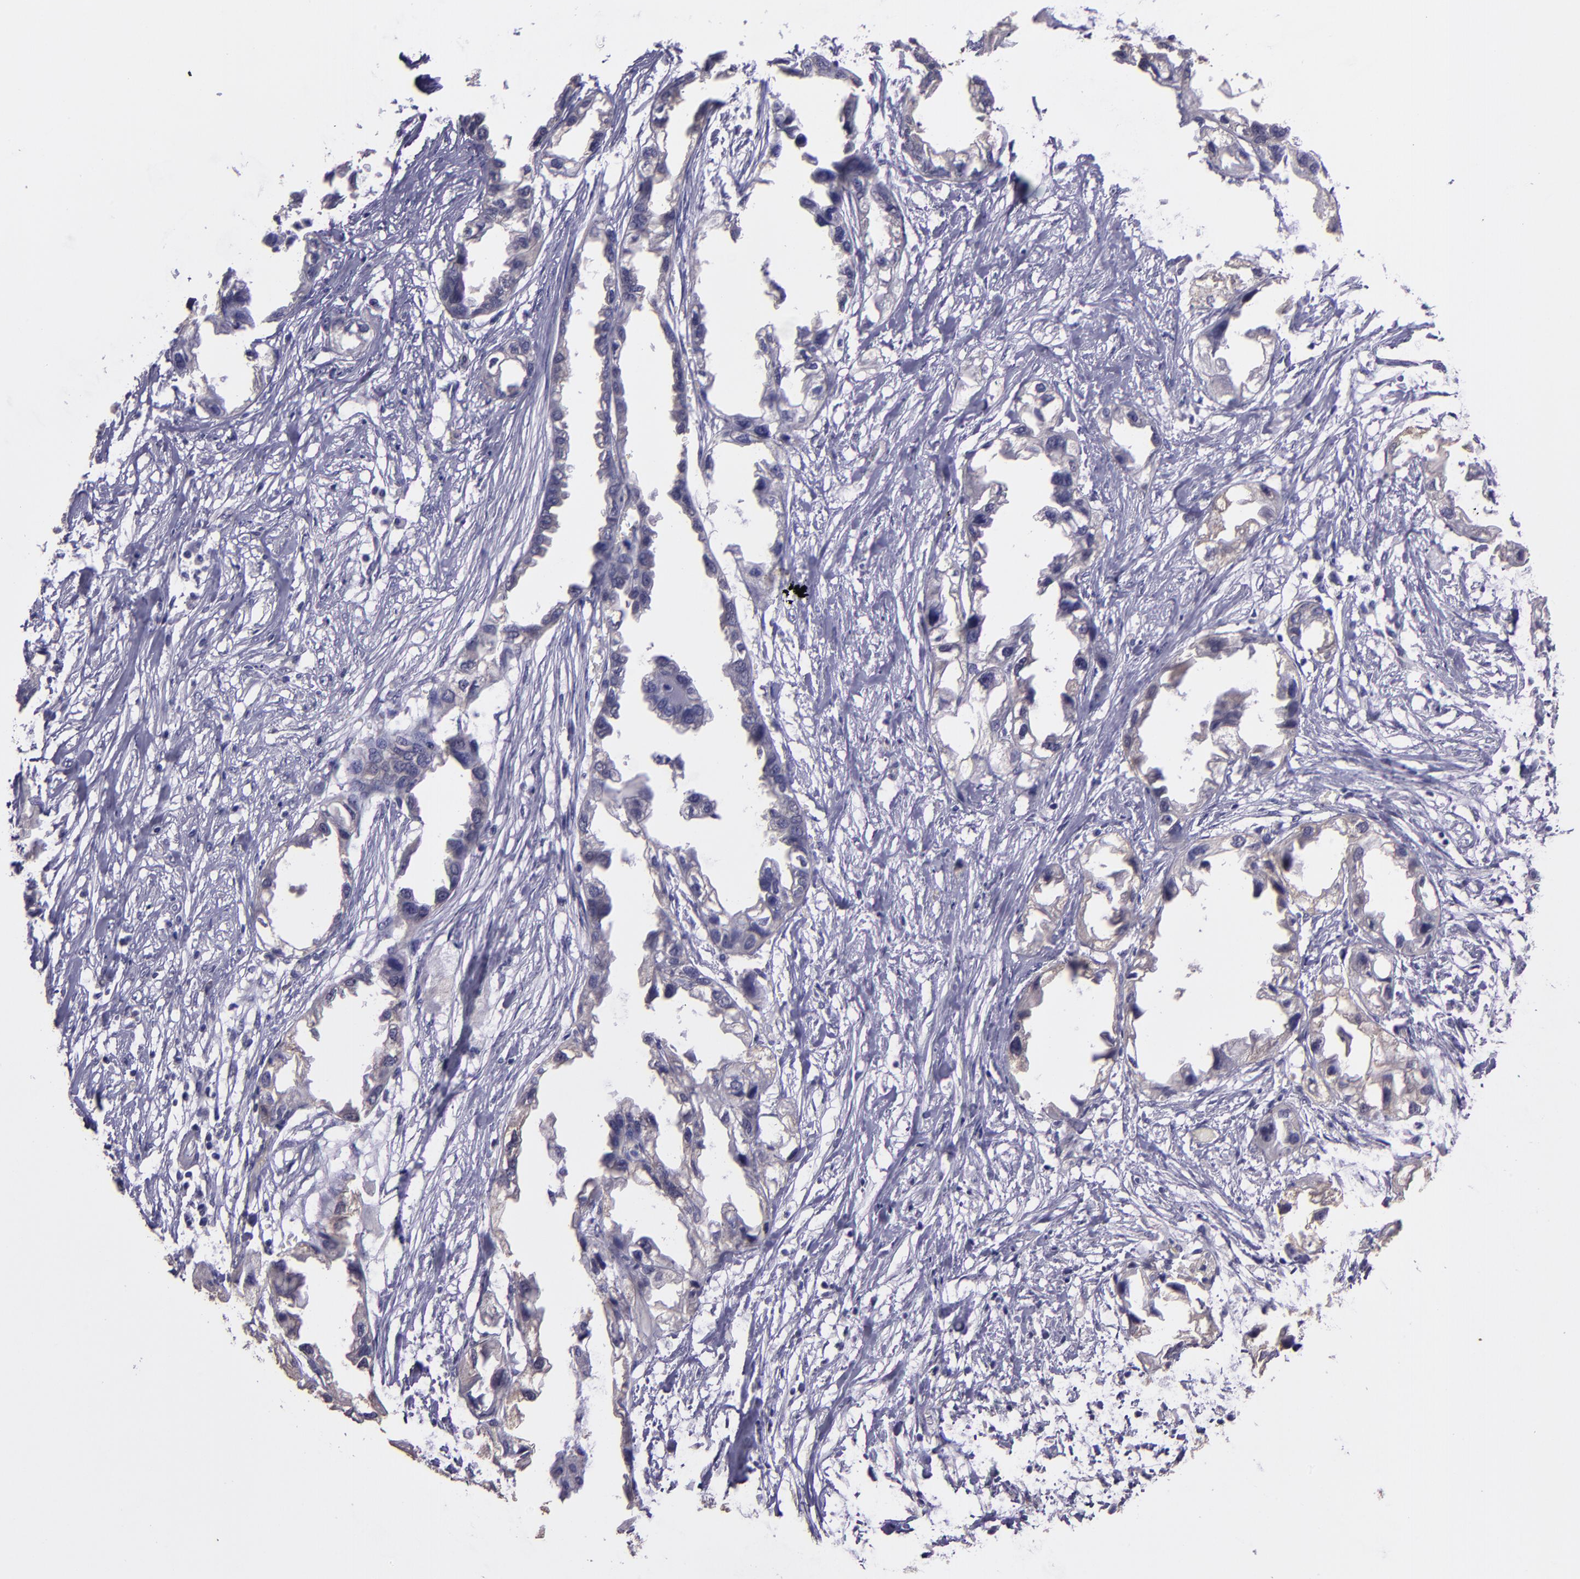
{"staining": {"intensity": "weak", "quantity": "<25%", "location": "cytoplasmic/membranous"}, "tissue": "endometrial cancer", "cell_type": "Tumor cells", "image_type": "cancer", "snomed": [{"axis": "morphology", "description": "Adenocarcinoma, NOS"}, {"axis": "topography", "description": "Endometrium"}], "caption": "An image of adenocarcinoma (endometrial) stained for a protein shows no brown staining in tumor cells. Brightfield microscopy of IHC stained with DAB (3,3'-diaminobenzidine) (brown) and hematoxylin (blue), captured at high magnification.", "gene": "PAPPA", "patient": {"sex": "female", "age": 67}}